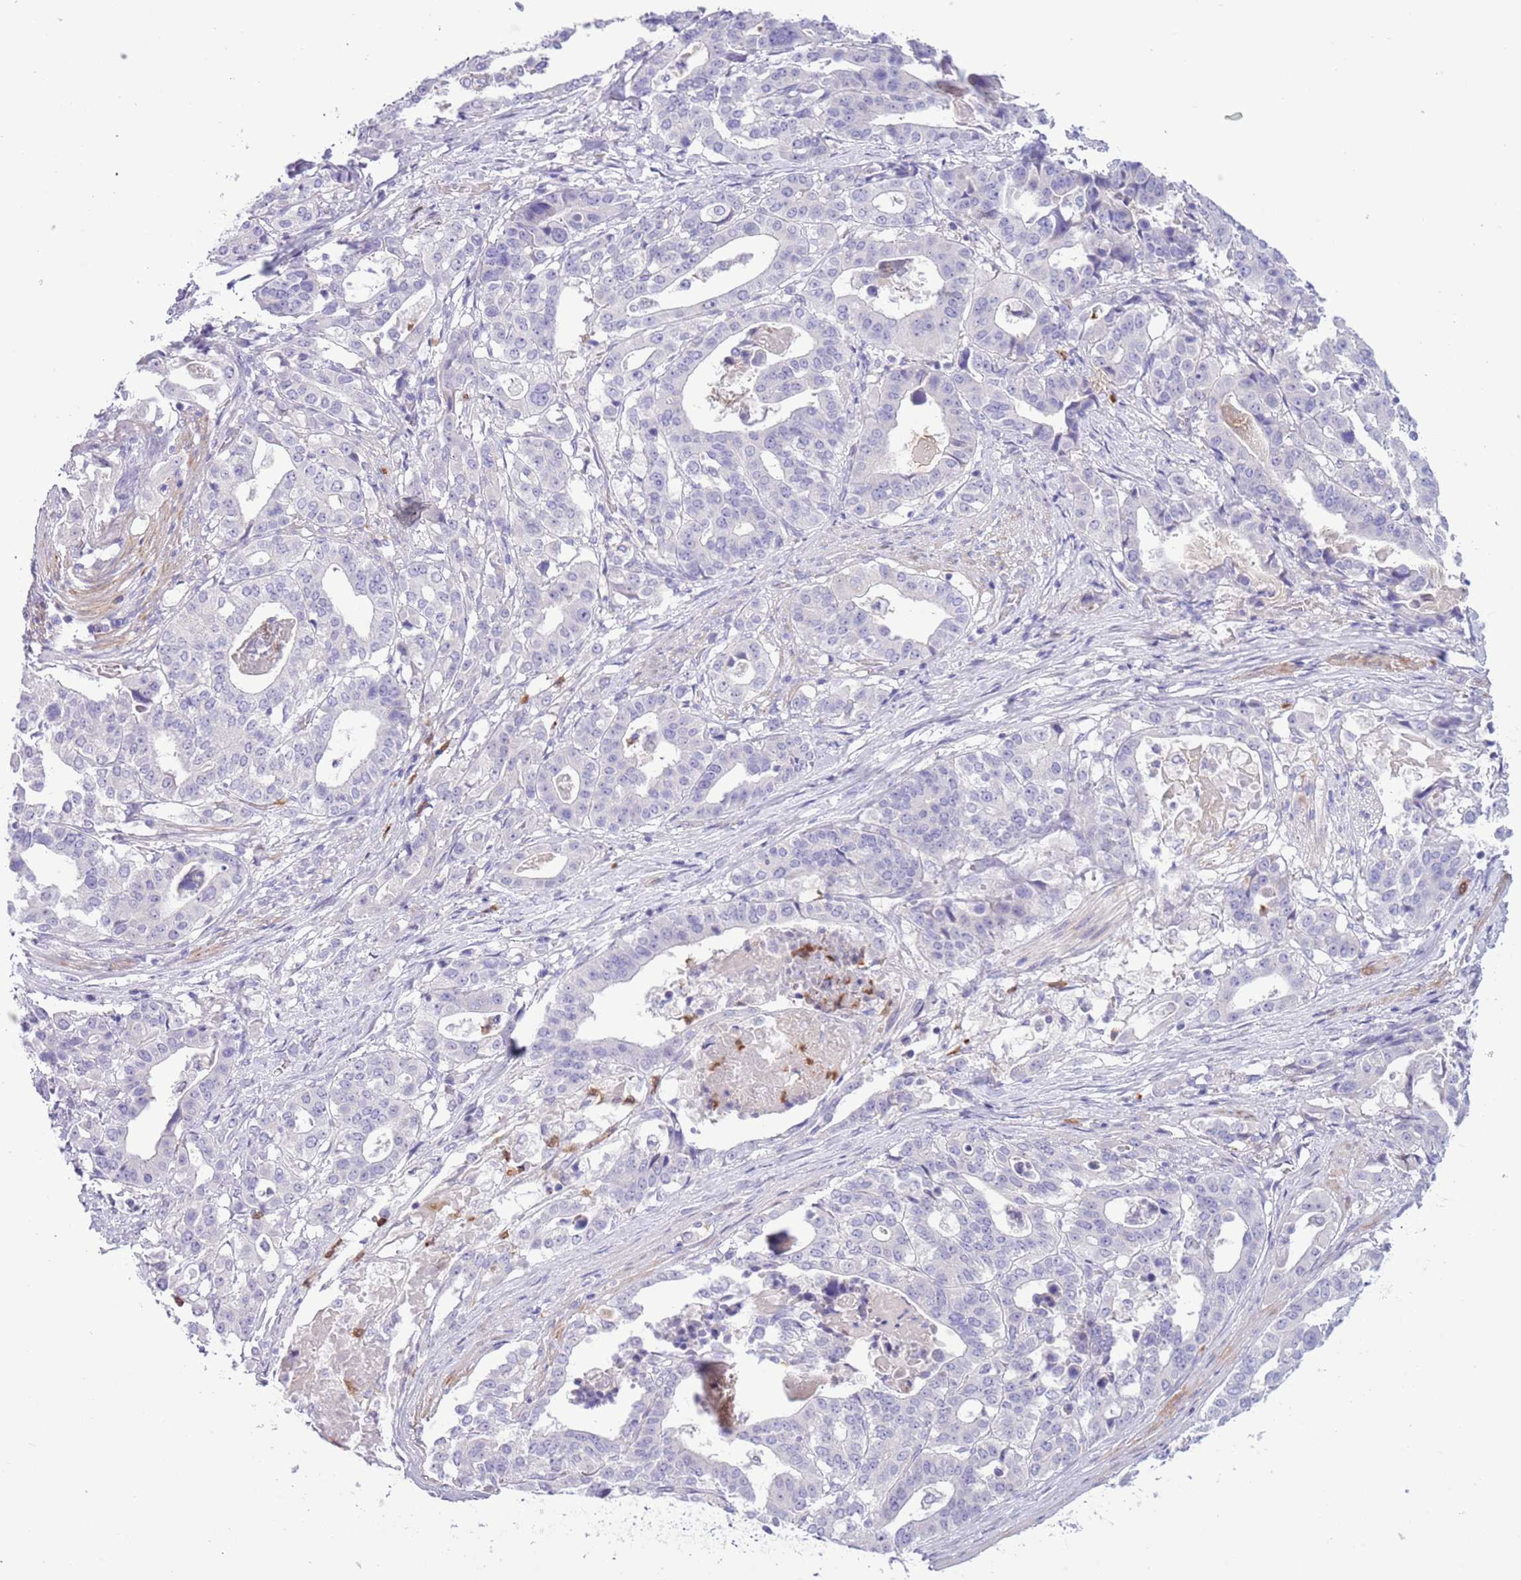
{"staining": {"intensity": "negative", "quantity": "none", "location": "none"}, "tissue": "stomach cancer", "cell_type": "Tumor cells", "image_type": "cancer", "snomed": [{"axis": "morphology", "description": "Adenocarcinoma, NOS"}, {"axis": "topography", "description": "Stomach"}], "caption": "Immunohistochemical staining of human stomach cancer (adenocarcinoma) reveals no significant expression in tumor cells.", "gene": "OR6M1", "patient": {"sex": "male", "age": 48}}